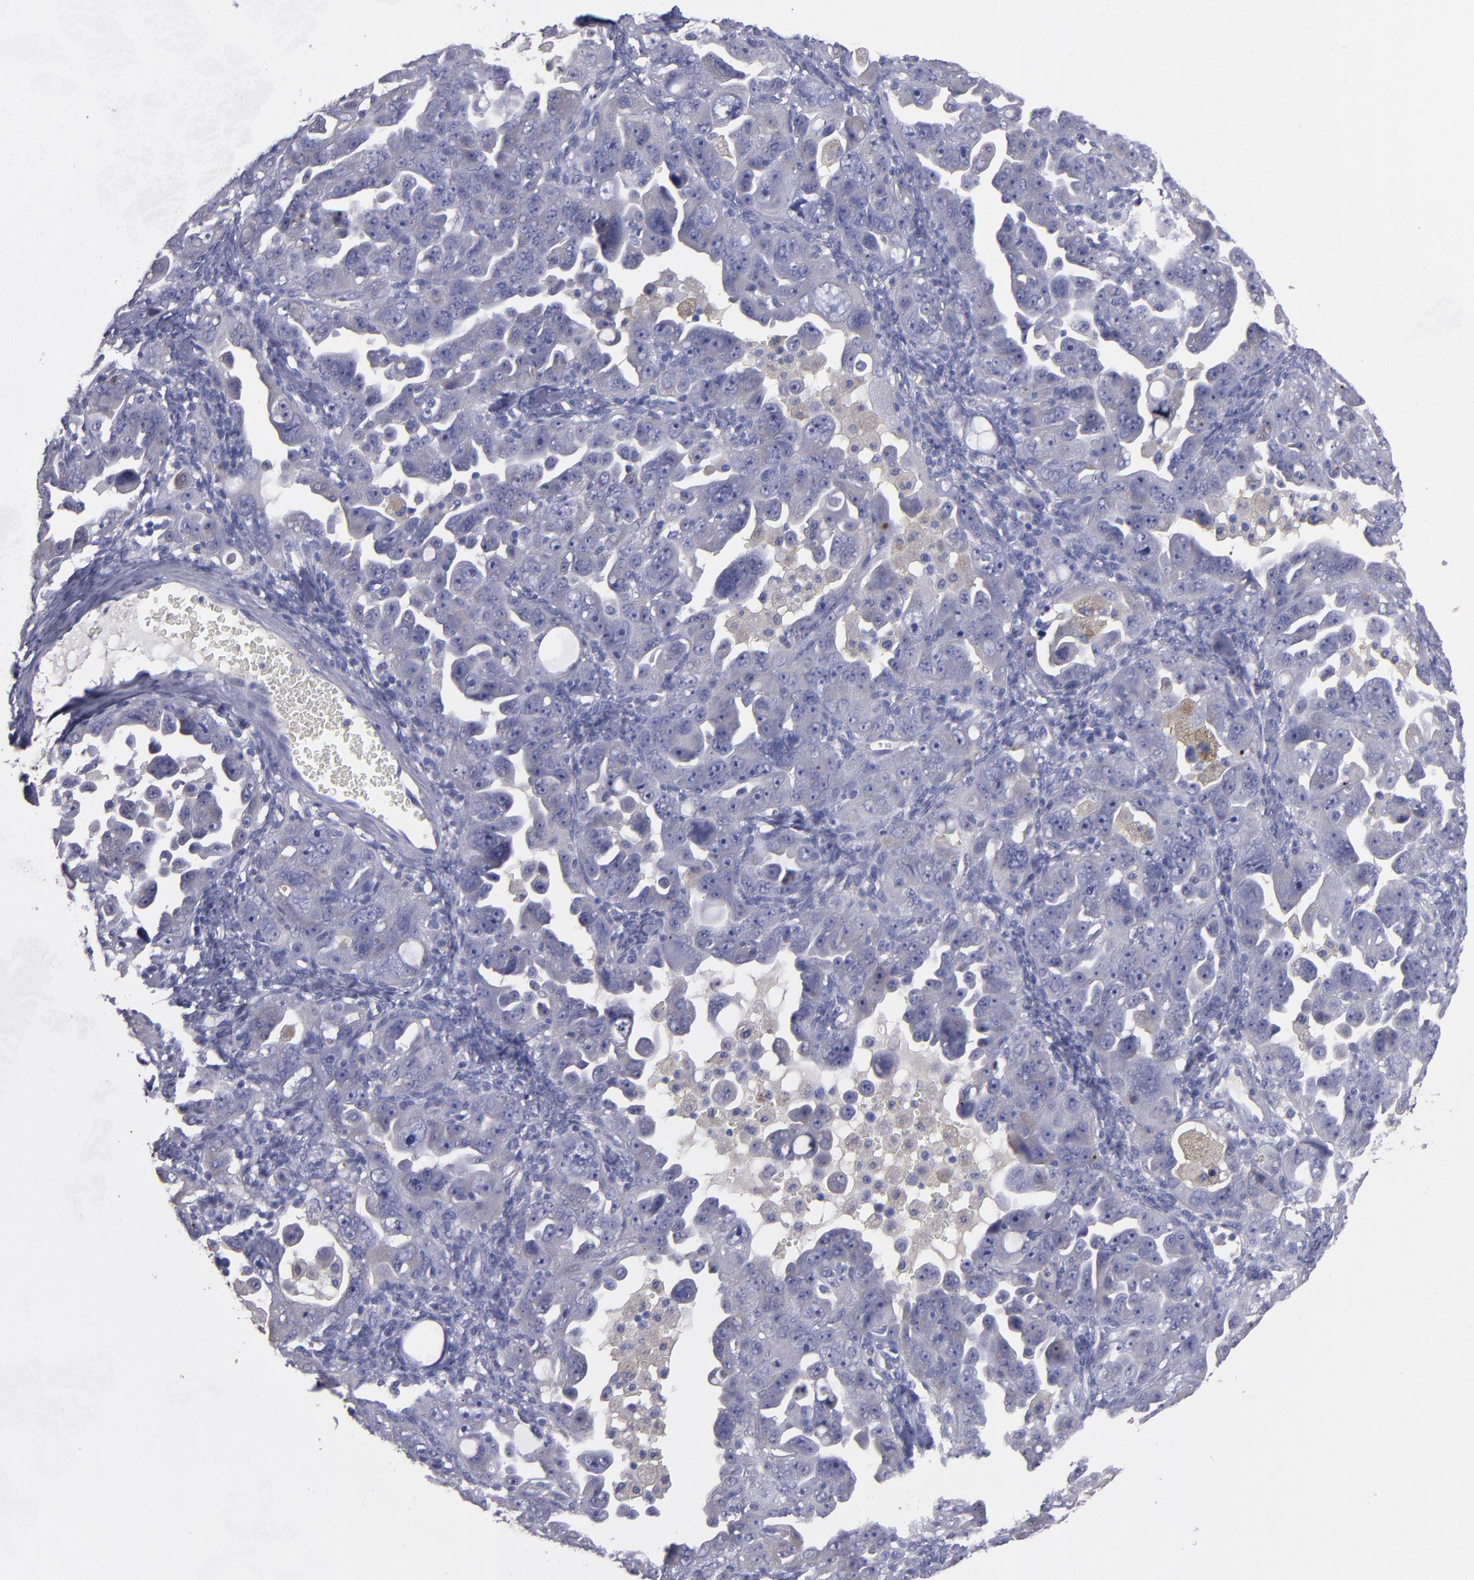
{"staining": {"intensity": "weak", "quantity": "25%-75%", "location": "cytoplasmic/membranous"}, "tissue": "ovarian cancer", "cell_type": "Tumor cells", "image_type": "cancer", "snomed": [{"axis": "morphology", "description": "Cystadenocarcinoma, serous, NOS"}, {"axis": "topography", "description": "Ovary"}], "caption": "IHC staining of ovarian serous cystadenocarcinoma, which shows low levels of weak cytoplasmic/membranous positivity in approximately 25%-75% of tumor cells indicating weak cytoplasmic/membranous protein expression. The staining was performed using DAB (3,3'-diaminobenzidine) (brown) for protein detection and nuclei were counterstained in hematoxylin (blue).", "gene": "CDH3", "patient": {"sex": "female", "age": 66}}